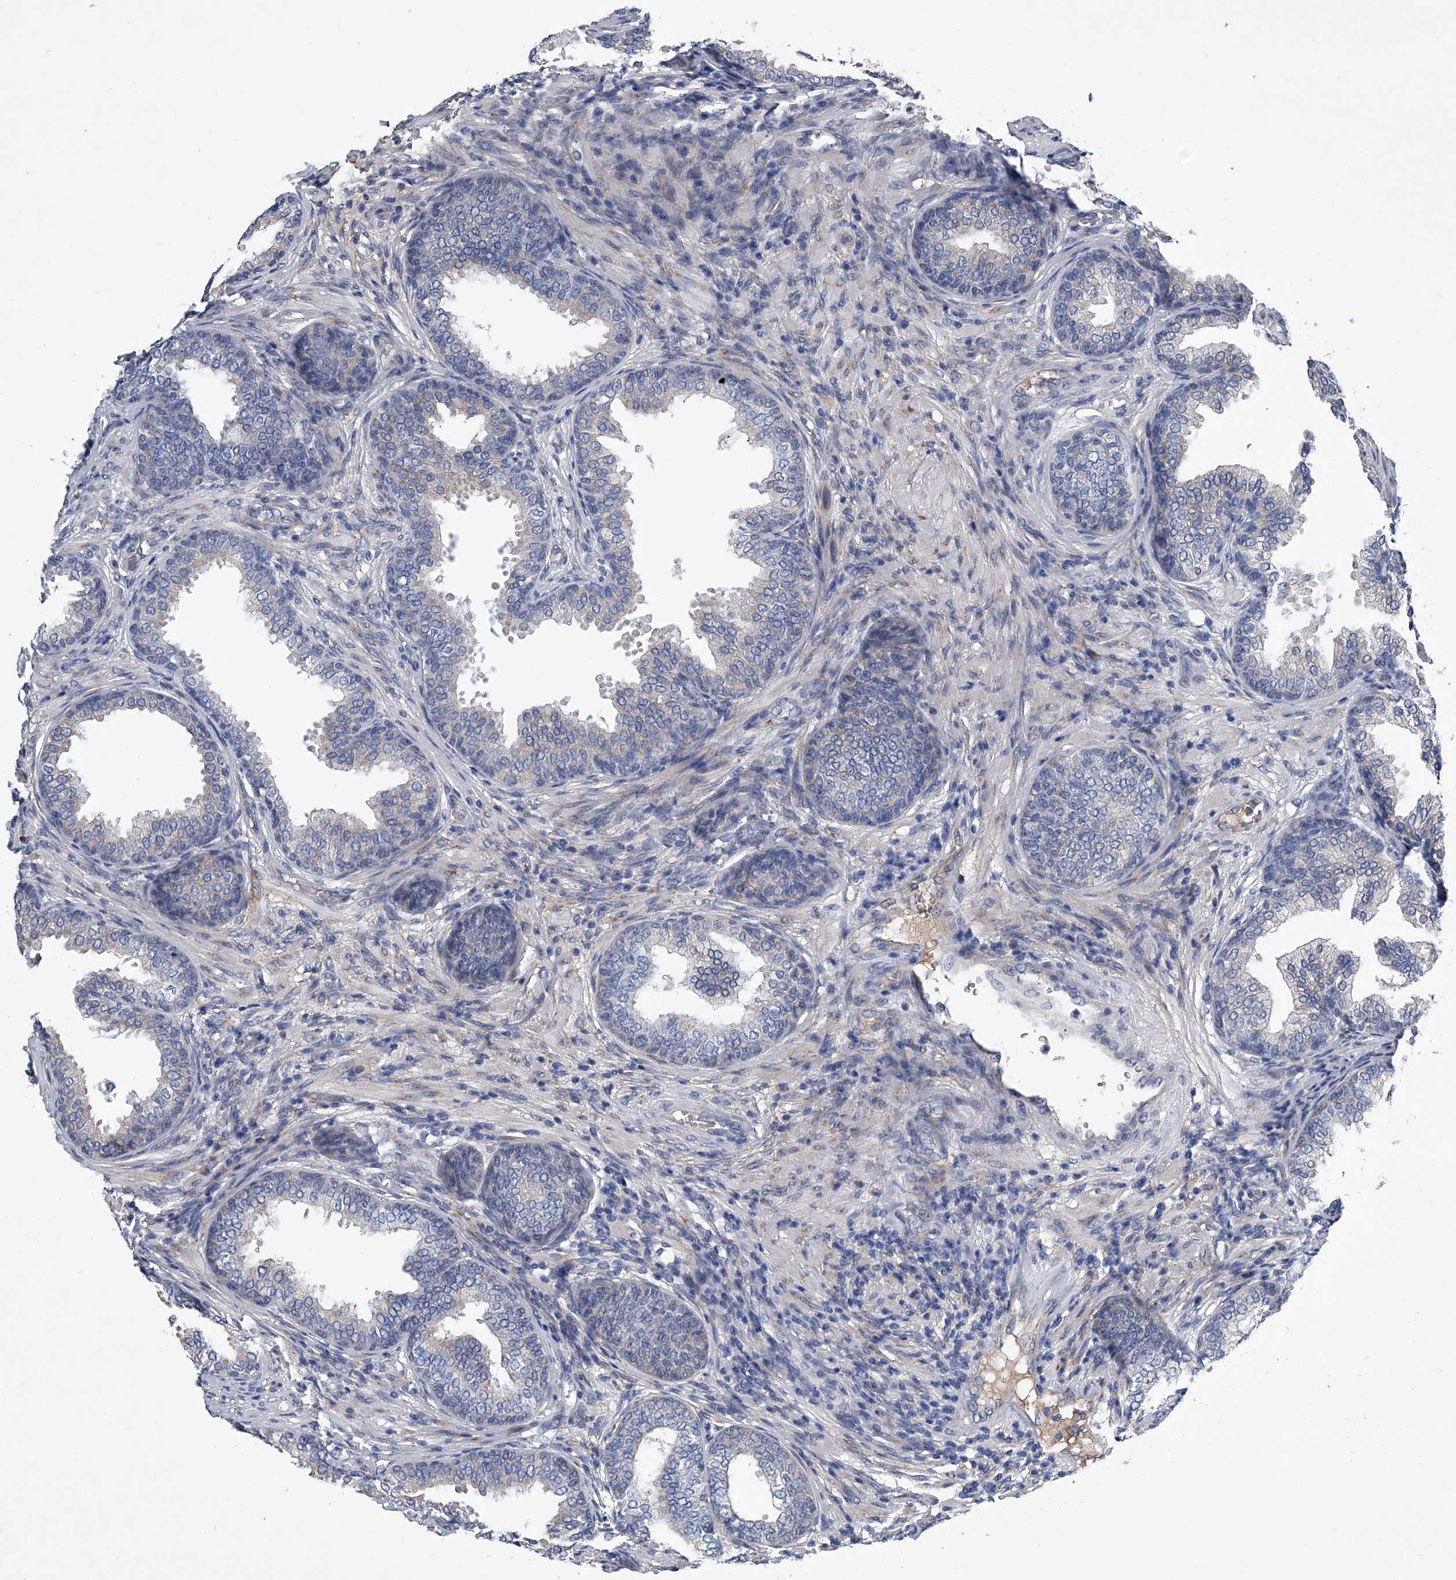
{"staining": {"intensity": "negative", "quantity": "none", "location": "none"}, "tissue": "prostate", "cell_type": "Glandular cells", "image_type": "normal", "snomed": [{"axis": "morphology", "description": "Normal tissue, NOS"}, {"axis": "topography", "description": "Prostate"}], "caption": "Glandular cells show no significant protein staining in benign prostate.", "gene": "ABCG1", "patient": {"sex": "male", "age": 76}}